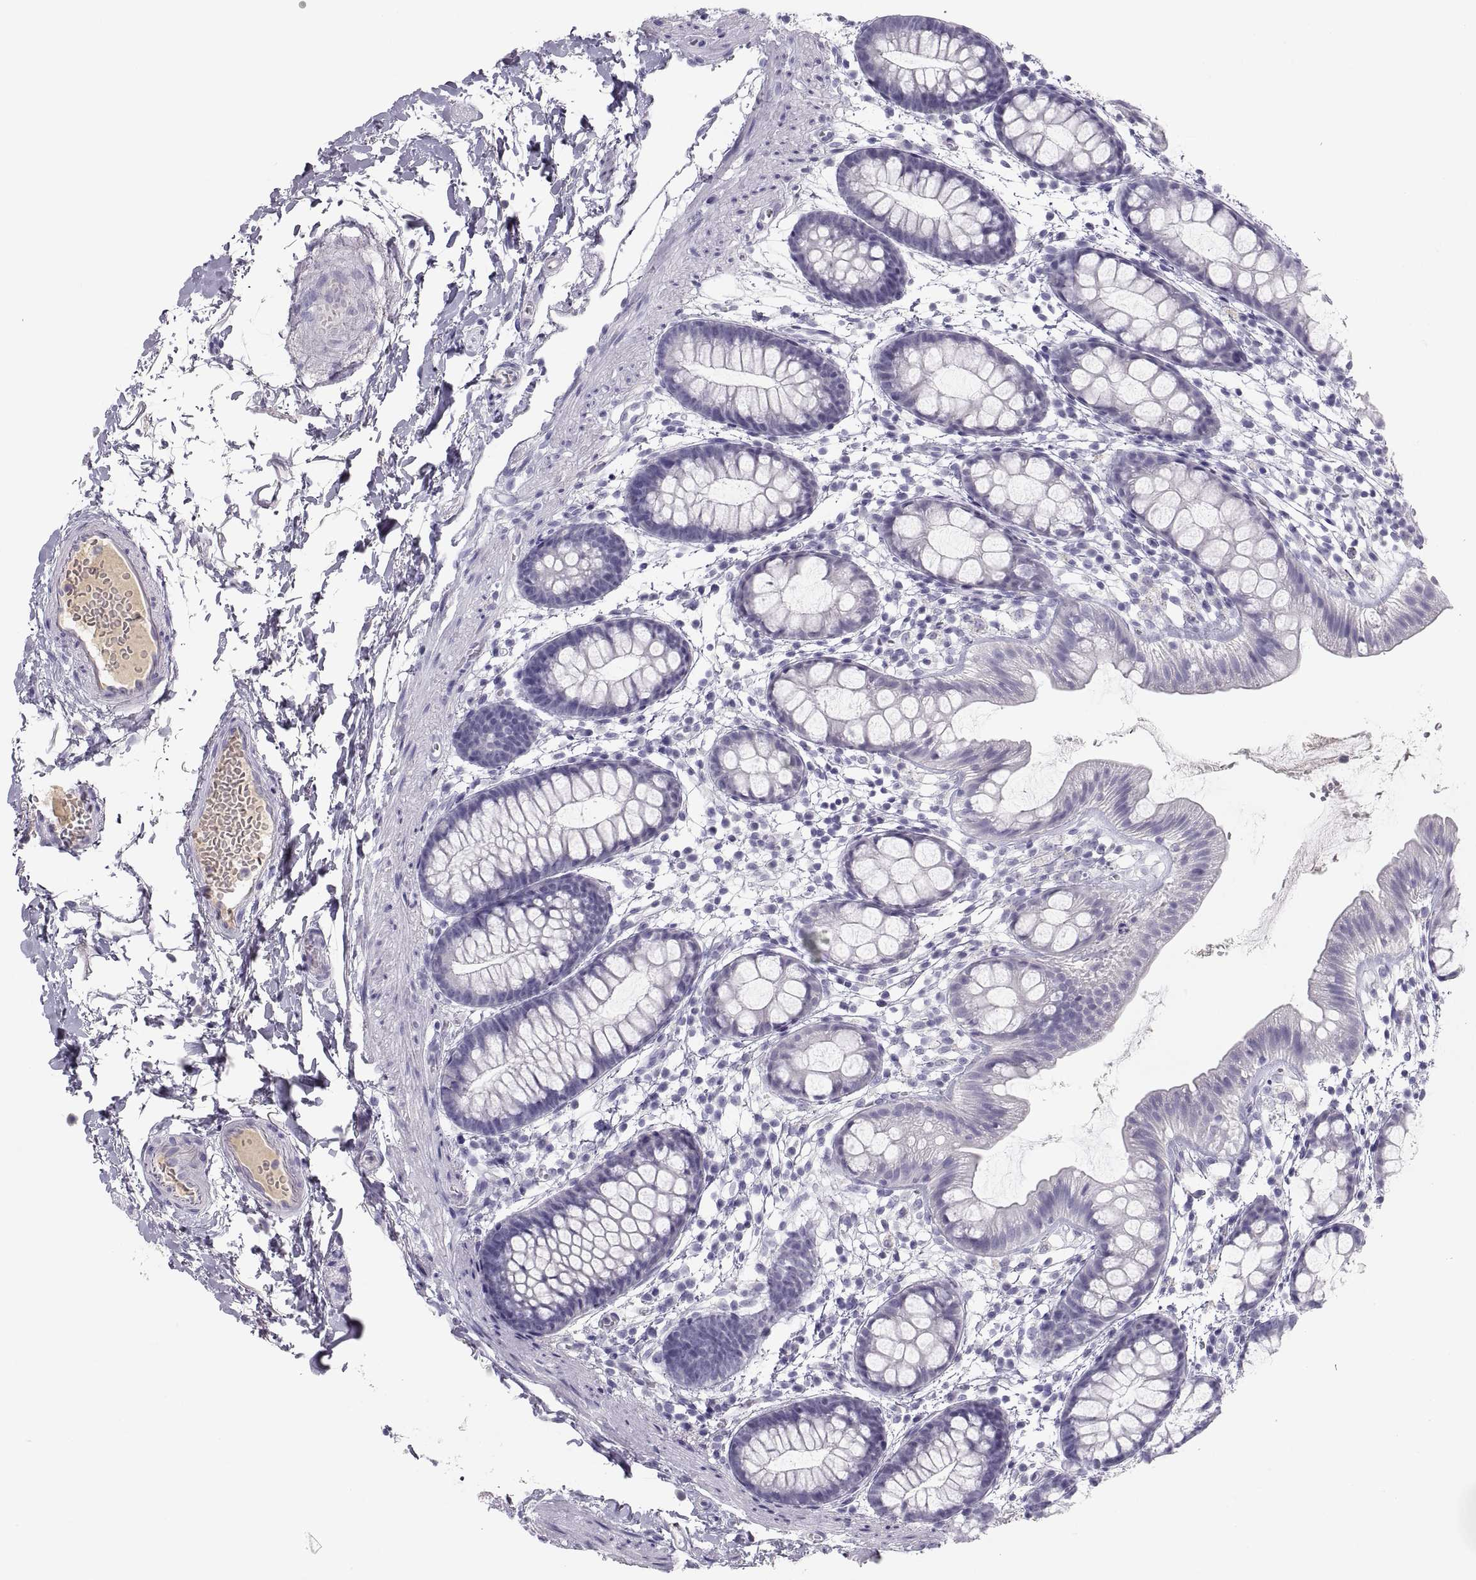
{"staining": {"intensity": "negative", "quantity": "none", "location": "none"}, "tissue": "rectum", "cell_type": "Glandular cells", "image_type": "normal", "snomed": [{"axis": "morphology", "description": "Normal tissue, NOS"}, {"axis": "topography", "description": "Rectum"}], "caption": "The immunohistochemistry histopathology image has no significant expression in glandular cells of rectum.", "gene": "MAGEB2", "patient": {"sex": "male", "age": 57}}